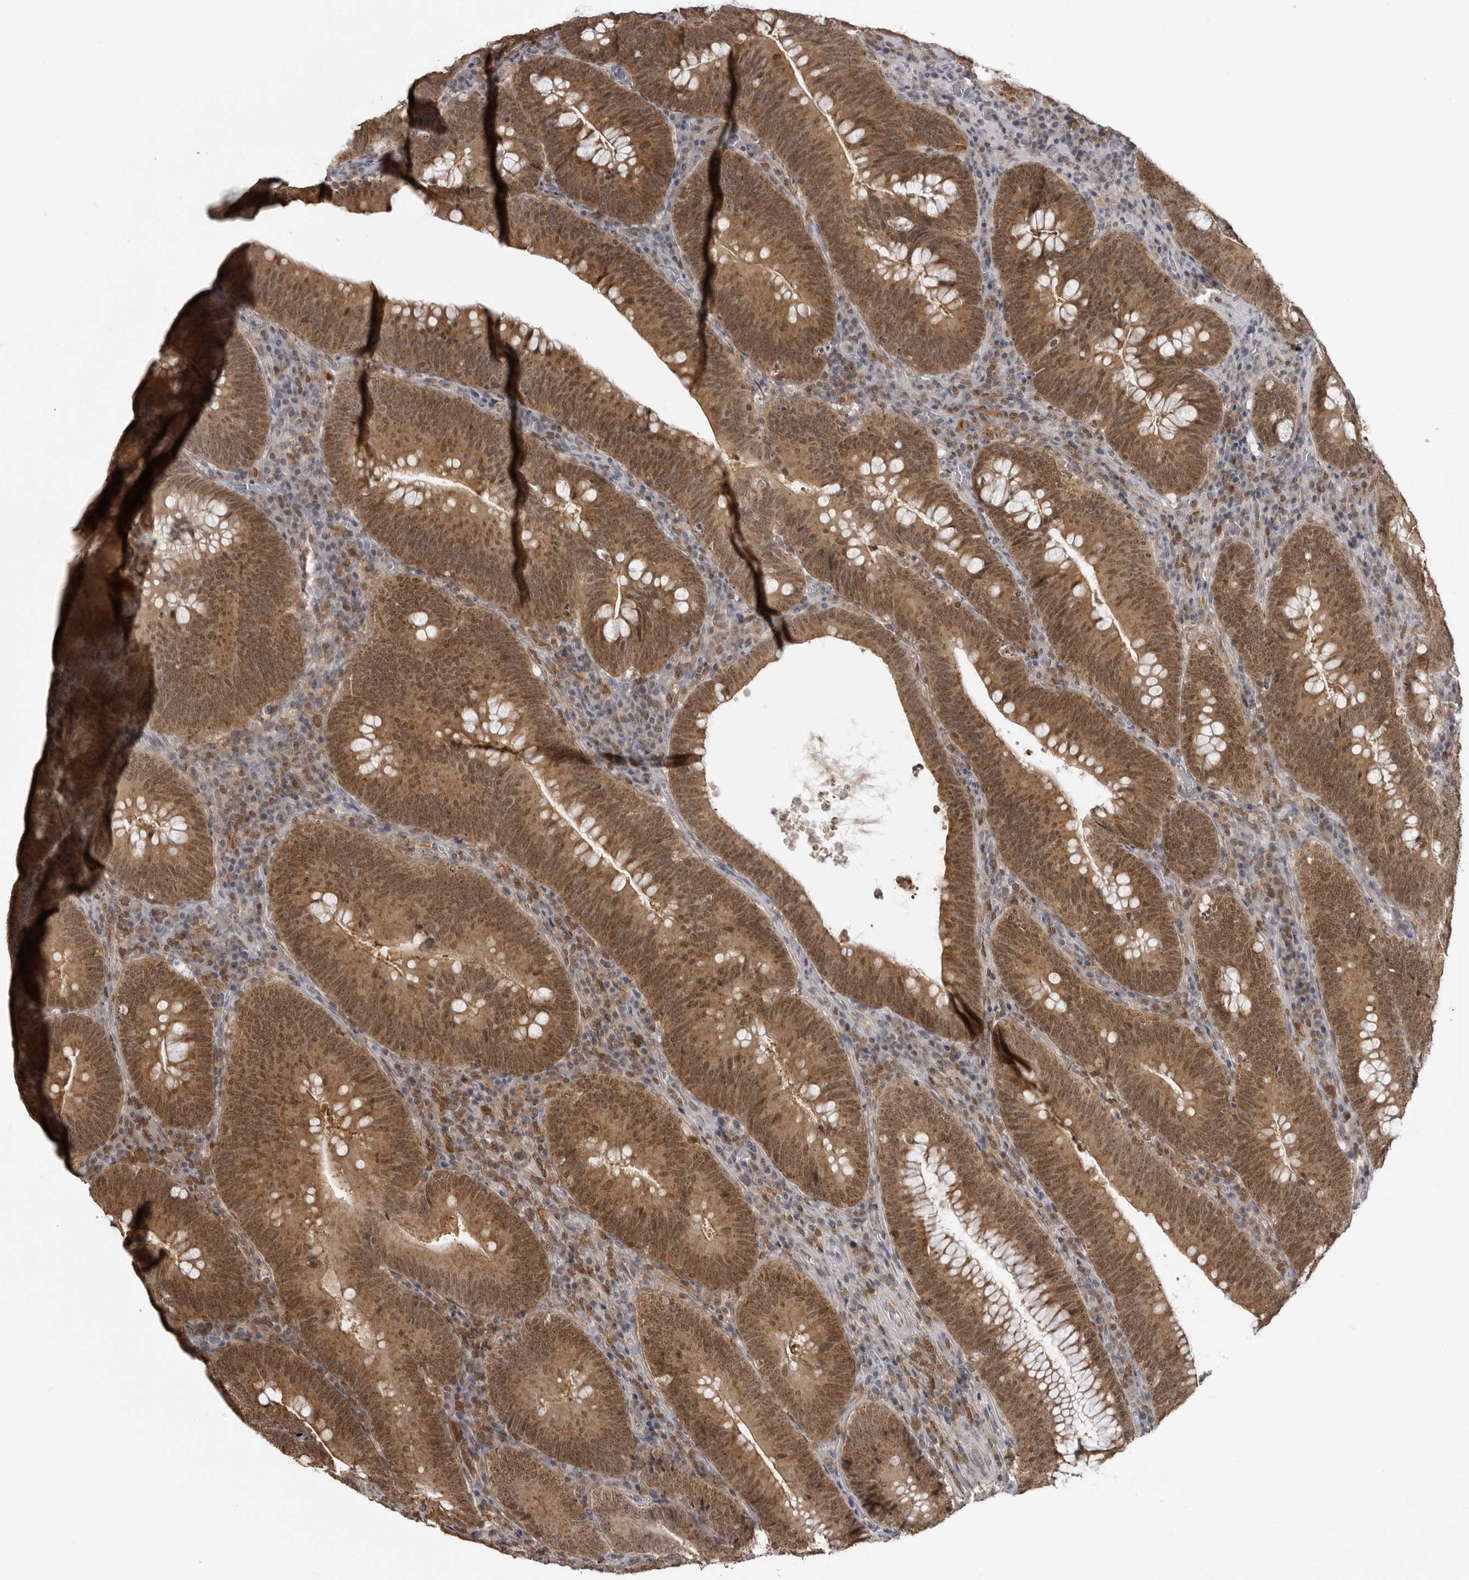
{"staining": {"intensity": "moderate", "quantity": ">75%", "location": "cytoplasmic/membranous,nuclear"}, "tissue": "colorectal cancer", "cell_type": "Tumor cells", "image_type": "cancer", "snomed": [{"axis": "morphology", "description": "Normal tissue, NOS"}, {"axis": "topography", "description": "Colon"}], "caption": "DAB (3,3'-diaminobenzidine) immunohistochemical staining of human colorectal cancer demonstrates moderate cytoplasmic/membranous and nuclear protein positivity in about >75% of tumor cells.", "gene": "PDCL3", "patient": {"sex": "female", "age": 82}}